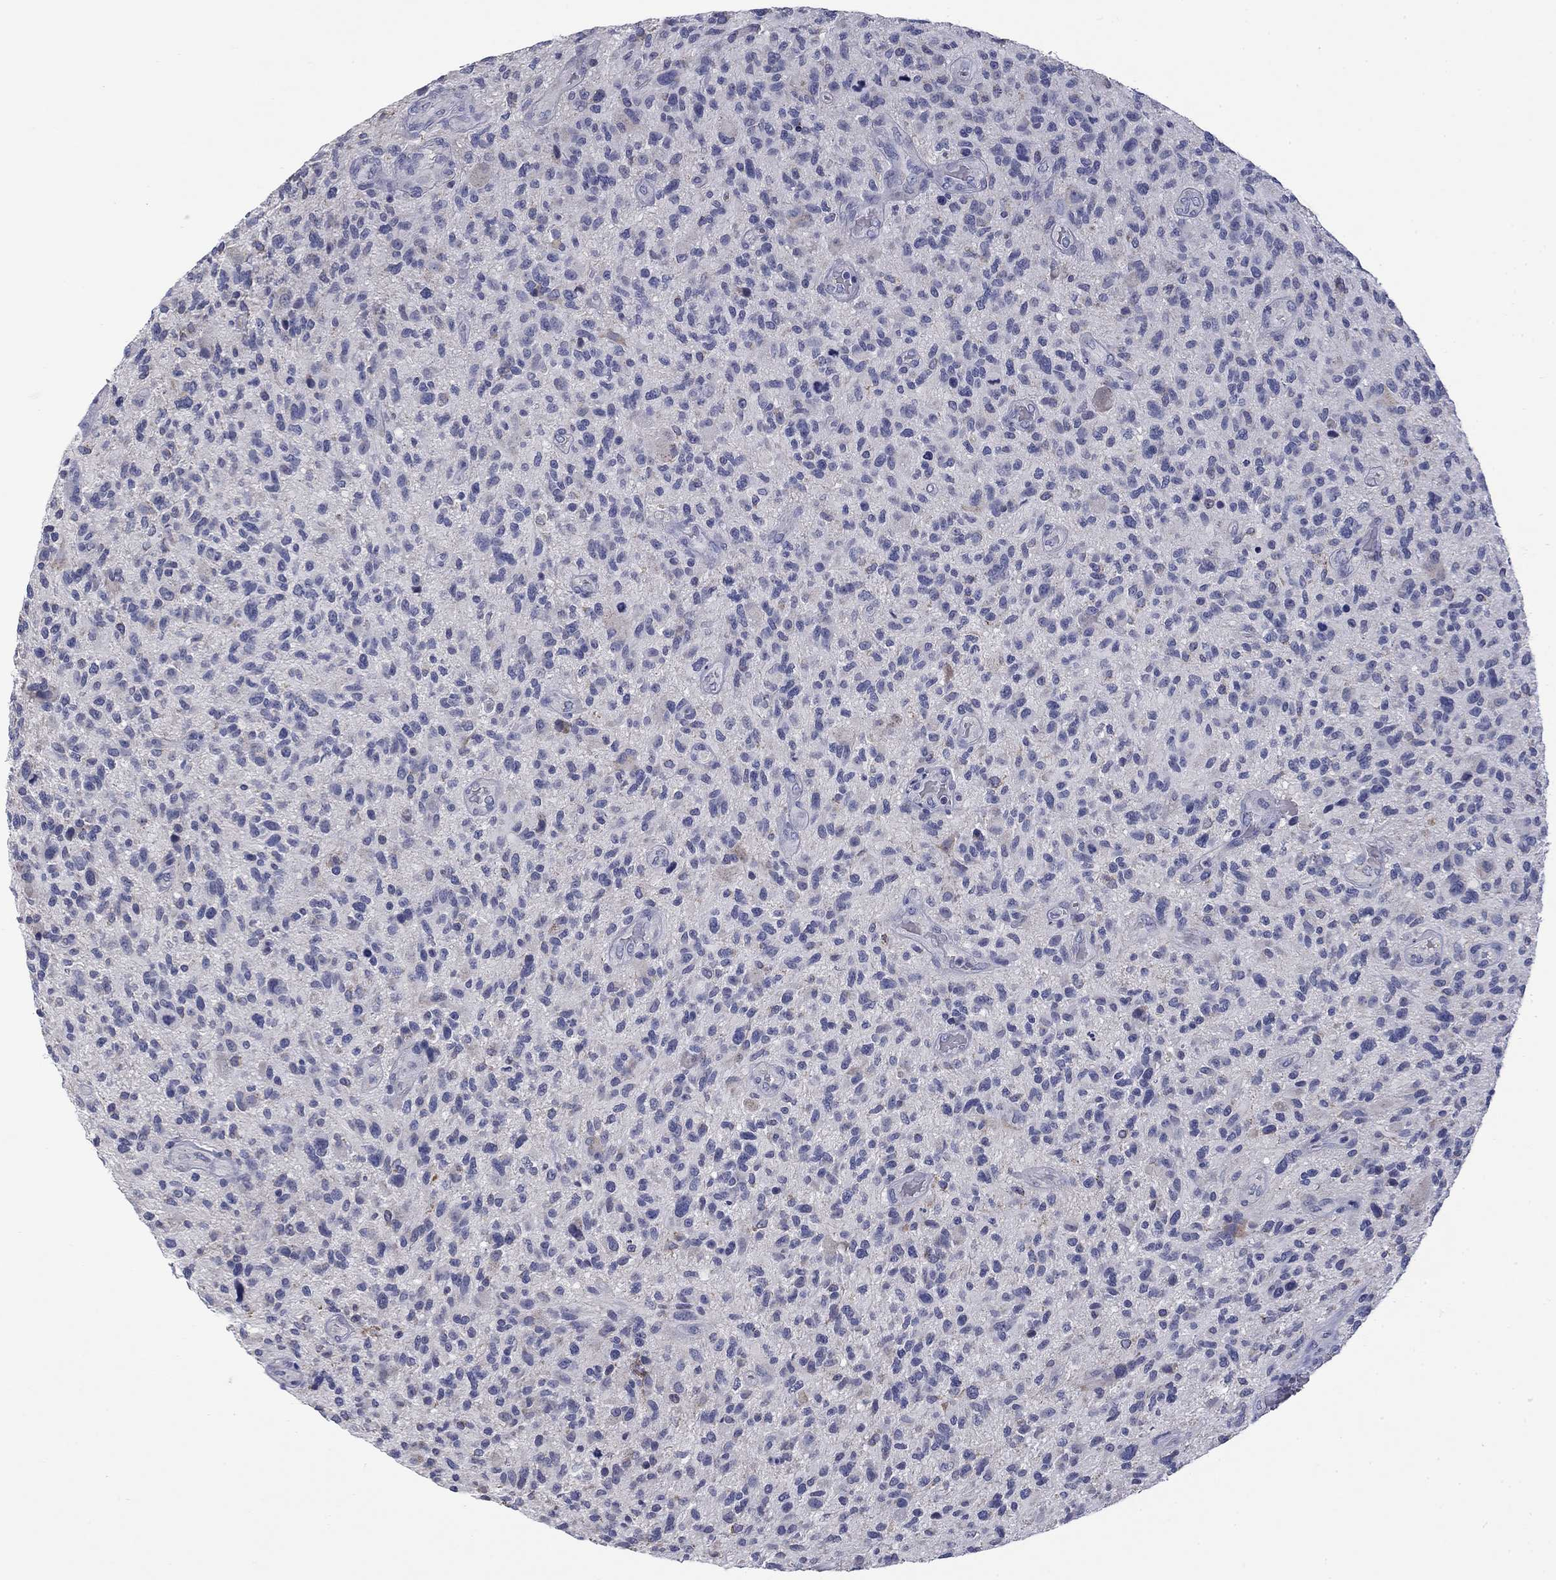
{"staining": {"intensity": "negative", "quantity": "none", "location": "none"}, "tissue": "glioma", "cell_type": "Tumor cells", "image_type": "cancer", "snomed": [{"axis": "morphology", "description": "Glioma, malignant, High grade"}, {"axis": "topography", "description": "Brain"}], "caption": "DAB immunohistochemical staining of human malignant high-grade glioma shows no significant staining in tumor cells. Nuclei are stained in blue.", "gene": "FRK", "patient": {"sex": "male", "age": 47}}